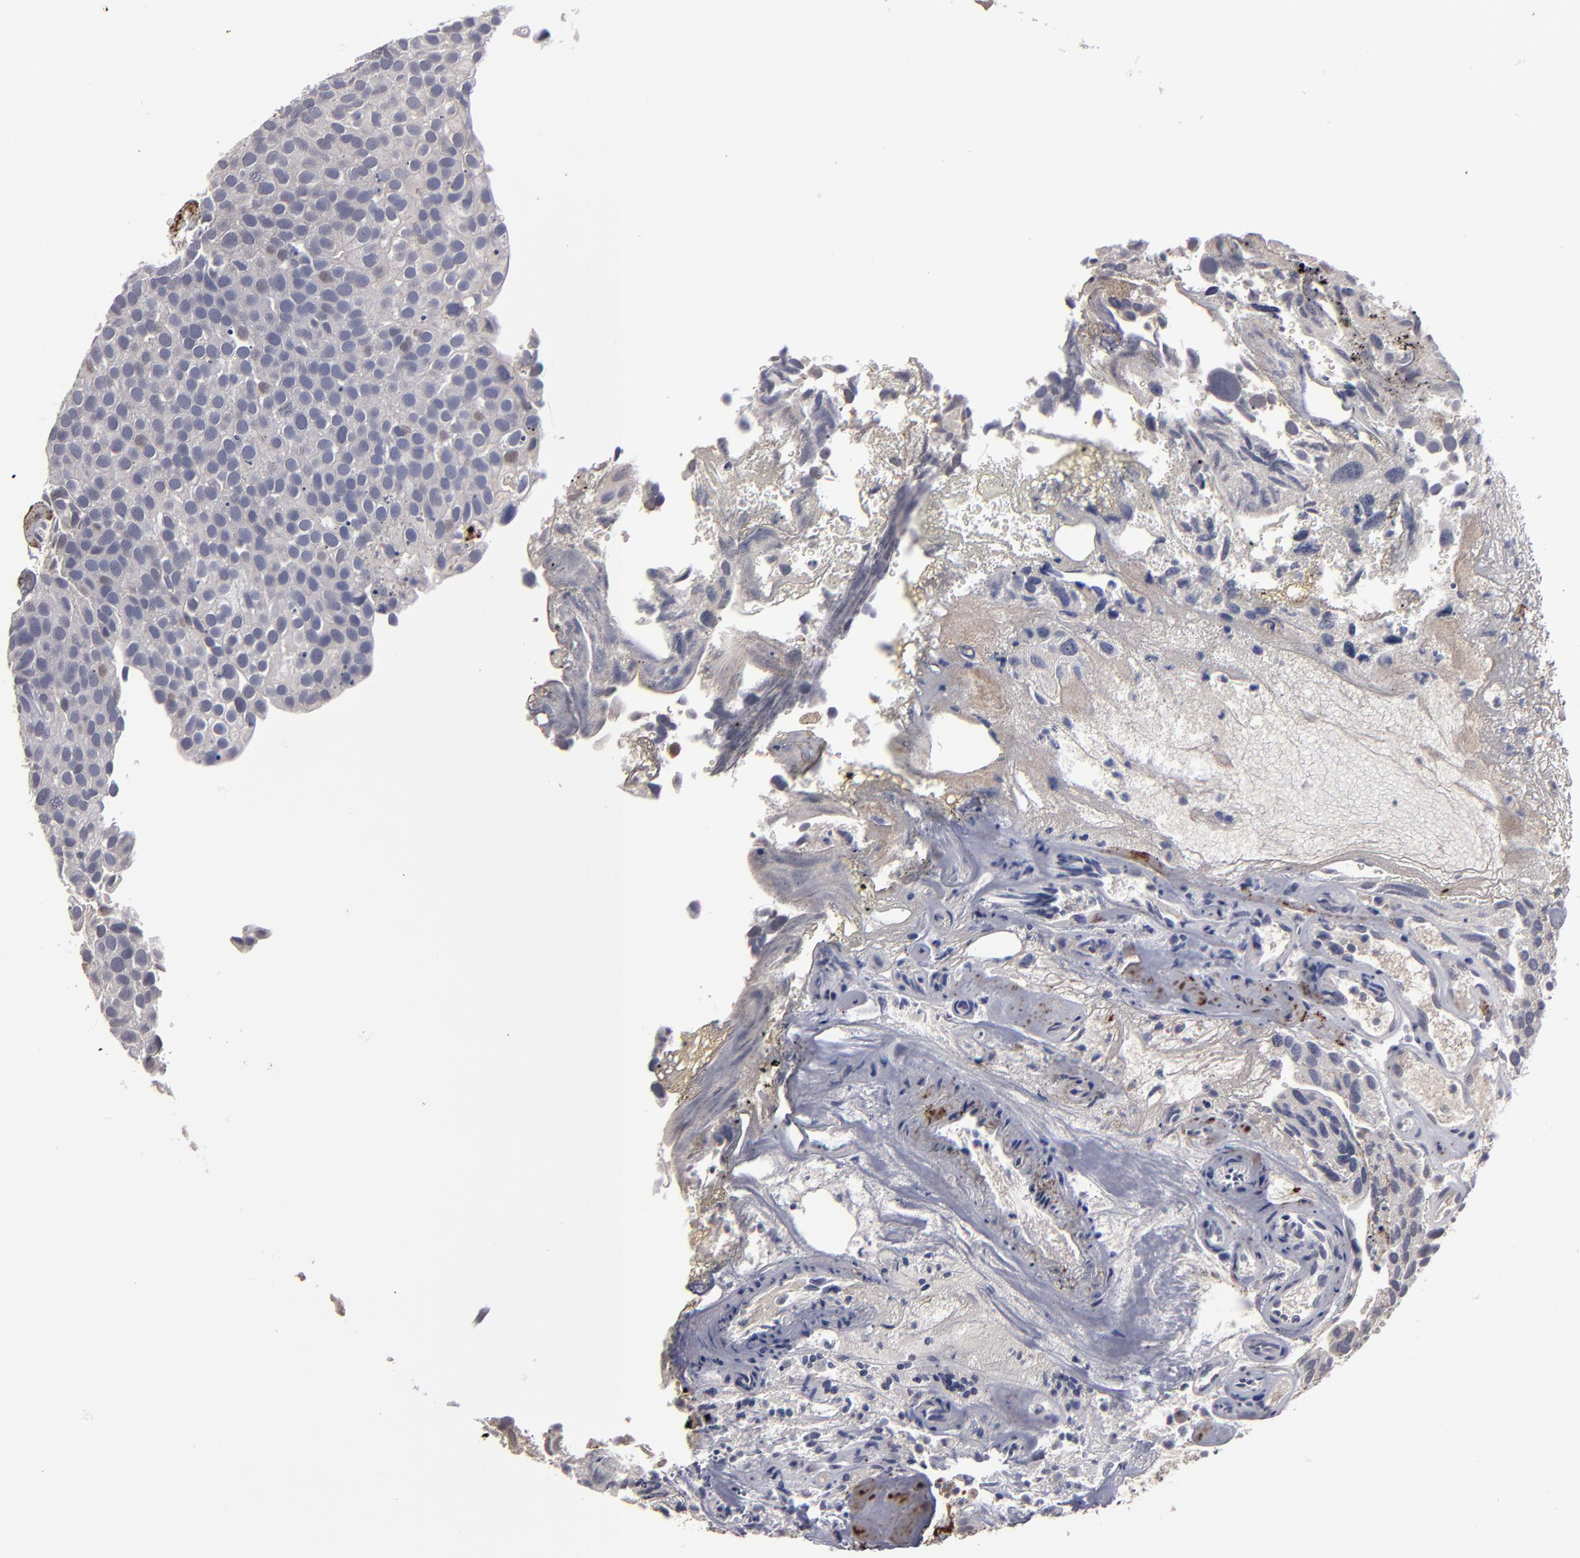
{"staining": {"intensity": "negative", "quantity": "none", "location": "none"}, "tissue": "urothelial cancer", "cell_type": "Tumor cells", "image_type": "cancer", "snomed": [{"axis": "morphology", "description": "Urothelial carcinoma, High grade"}, {"axis": "topography", "description": "Urinary bladder"}], "caption": "High-grade urothelial carcinoma was stained to show a protein in brown. There is no significant expression in tumor cells. (Stains: DAB (3,3'-diaminobenzidine) immunohistochemistry with hematoxylin counter stain, Microscopy: brightfield microscopy at high magnification).", "gene": "GPM6B", "patient": {"sex": "male", "age": 72}}